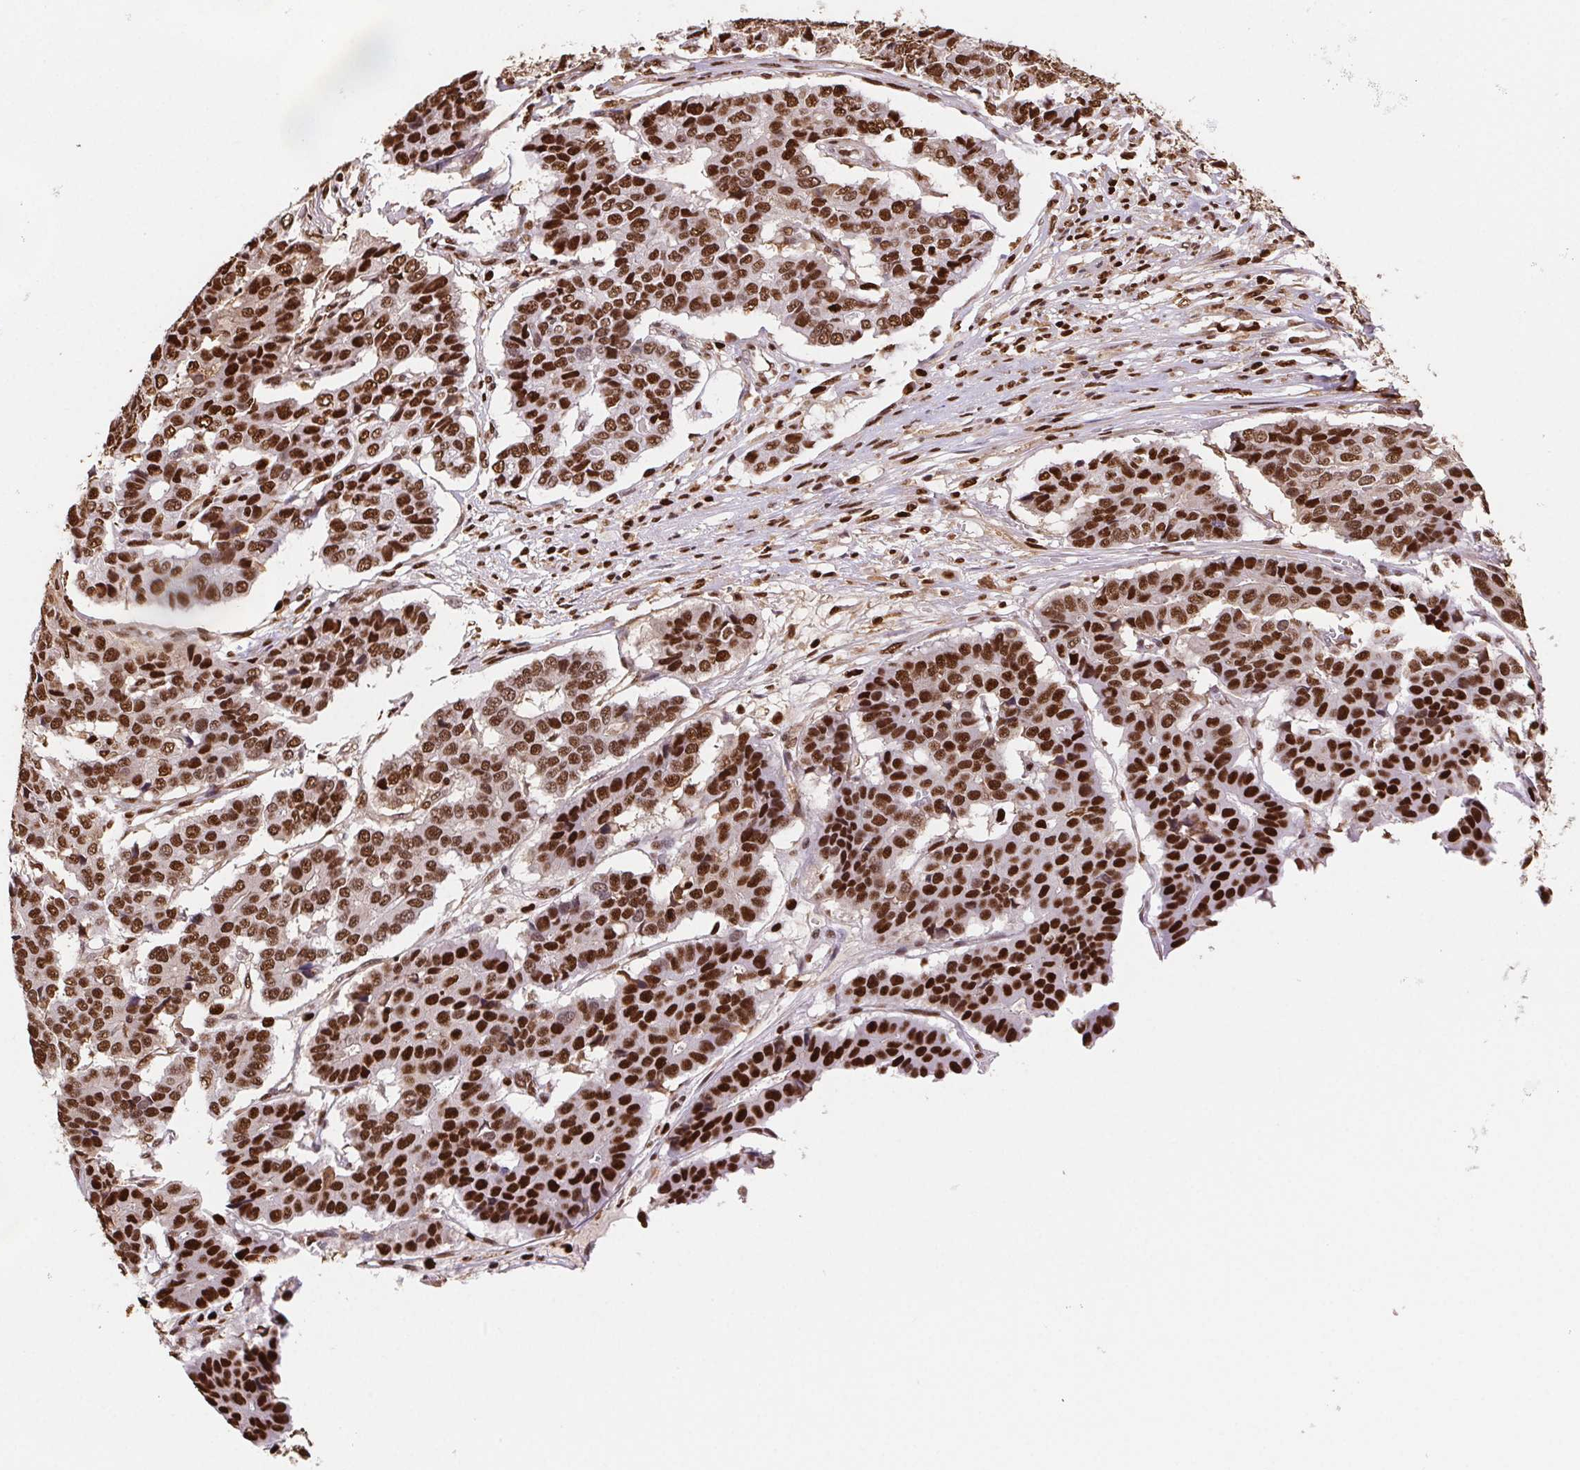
{"staining": {"intensity": "strong", "quantity": ">75%", "location": "nuclear"}, "tissue": "pancreatic cancer", "cell_type": "Tumor cells", "image_type": "cancer", "snomed": [{"axis": "morphology", "description": "Adenocarcinoma, NOS"}, {"axis": "topography", "description": "Pancreas"}], "caption": "IHC histopathology image of human adenocarcinoma (pancreatic) stained for a protein (brown), which demonstrates high levels of strong nuclear expression in about >75% of tumor cells.", "gene": "SET", "patient": {"sex": "male", "age": 50}}